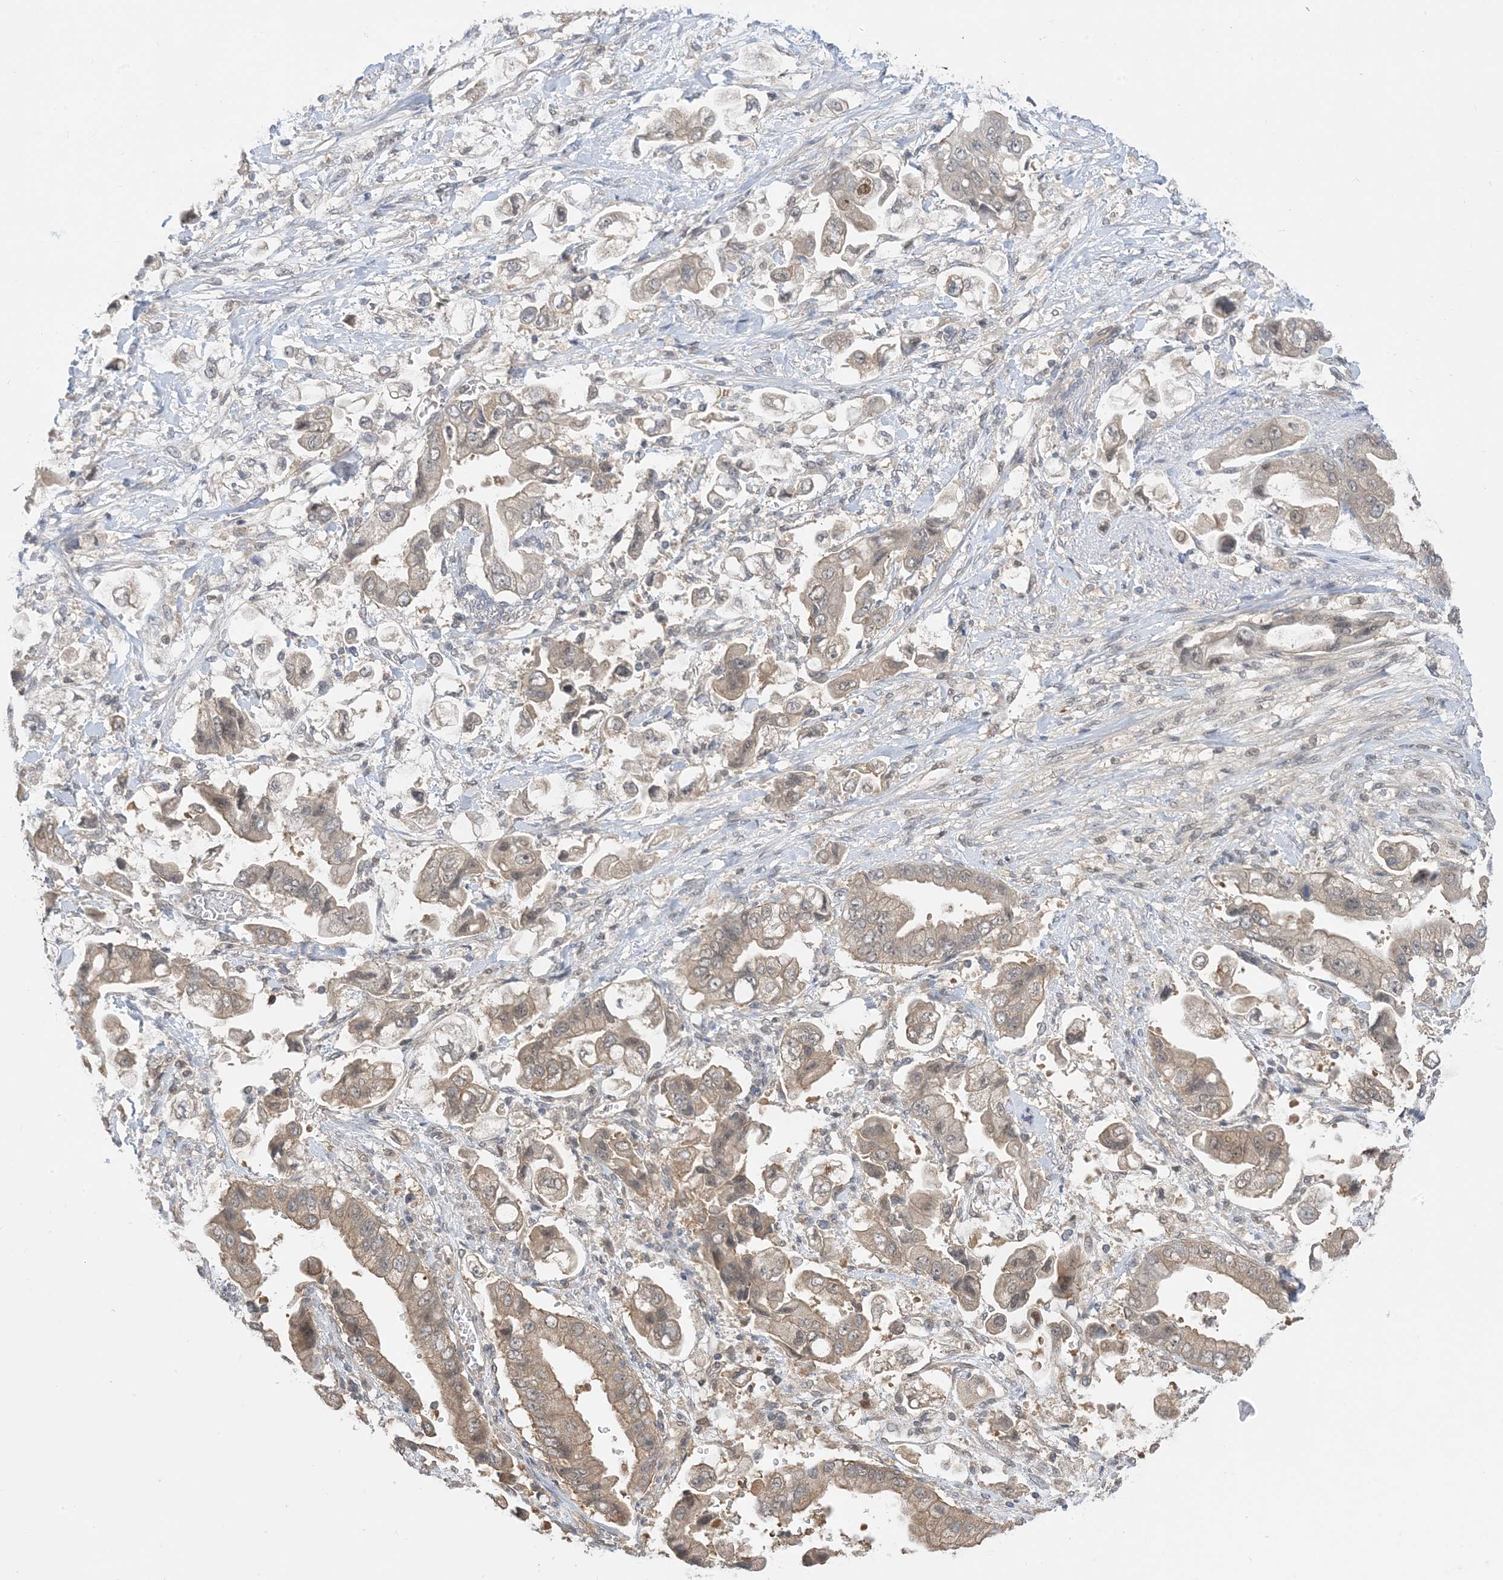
{"staining": {"intensity": "moderate", "quantity": ">75%", "location": "cytoplasmic/membranous"}, "tissue": "stomach cancer", "cell_type": "Tumor cells", "image_type": "cancer", "snomed": [{"axis": "morphology", "description": "Adenocarcinoma, NOS"}, {"axis": "topography", "description": "Stomach"}], "caption": "Approximately >75% of tumor cells in human stomach adenocarcinoma display moderate cytoplasmic/membranous protein positivity as visualized by brown immunohistochemical staining.", "gene": "WDR26", "patient": {"sex": "male", "age": 62}}